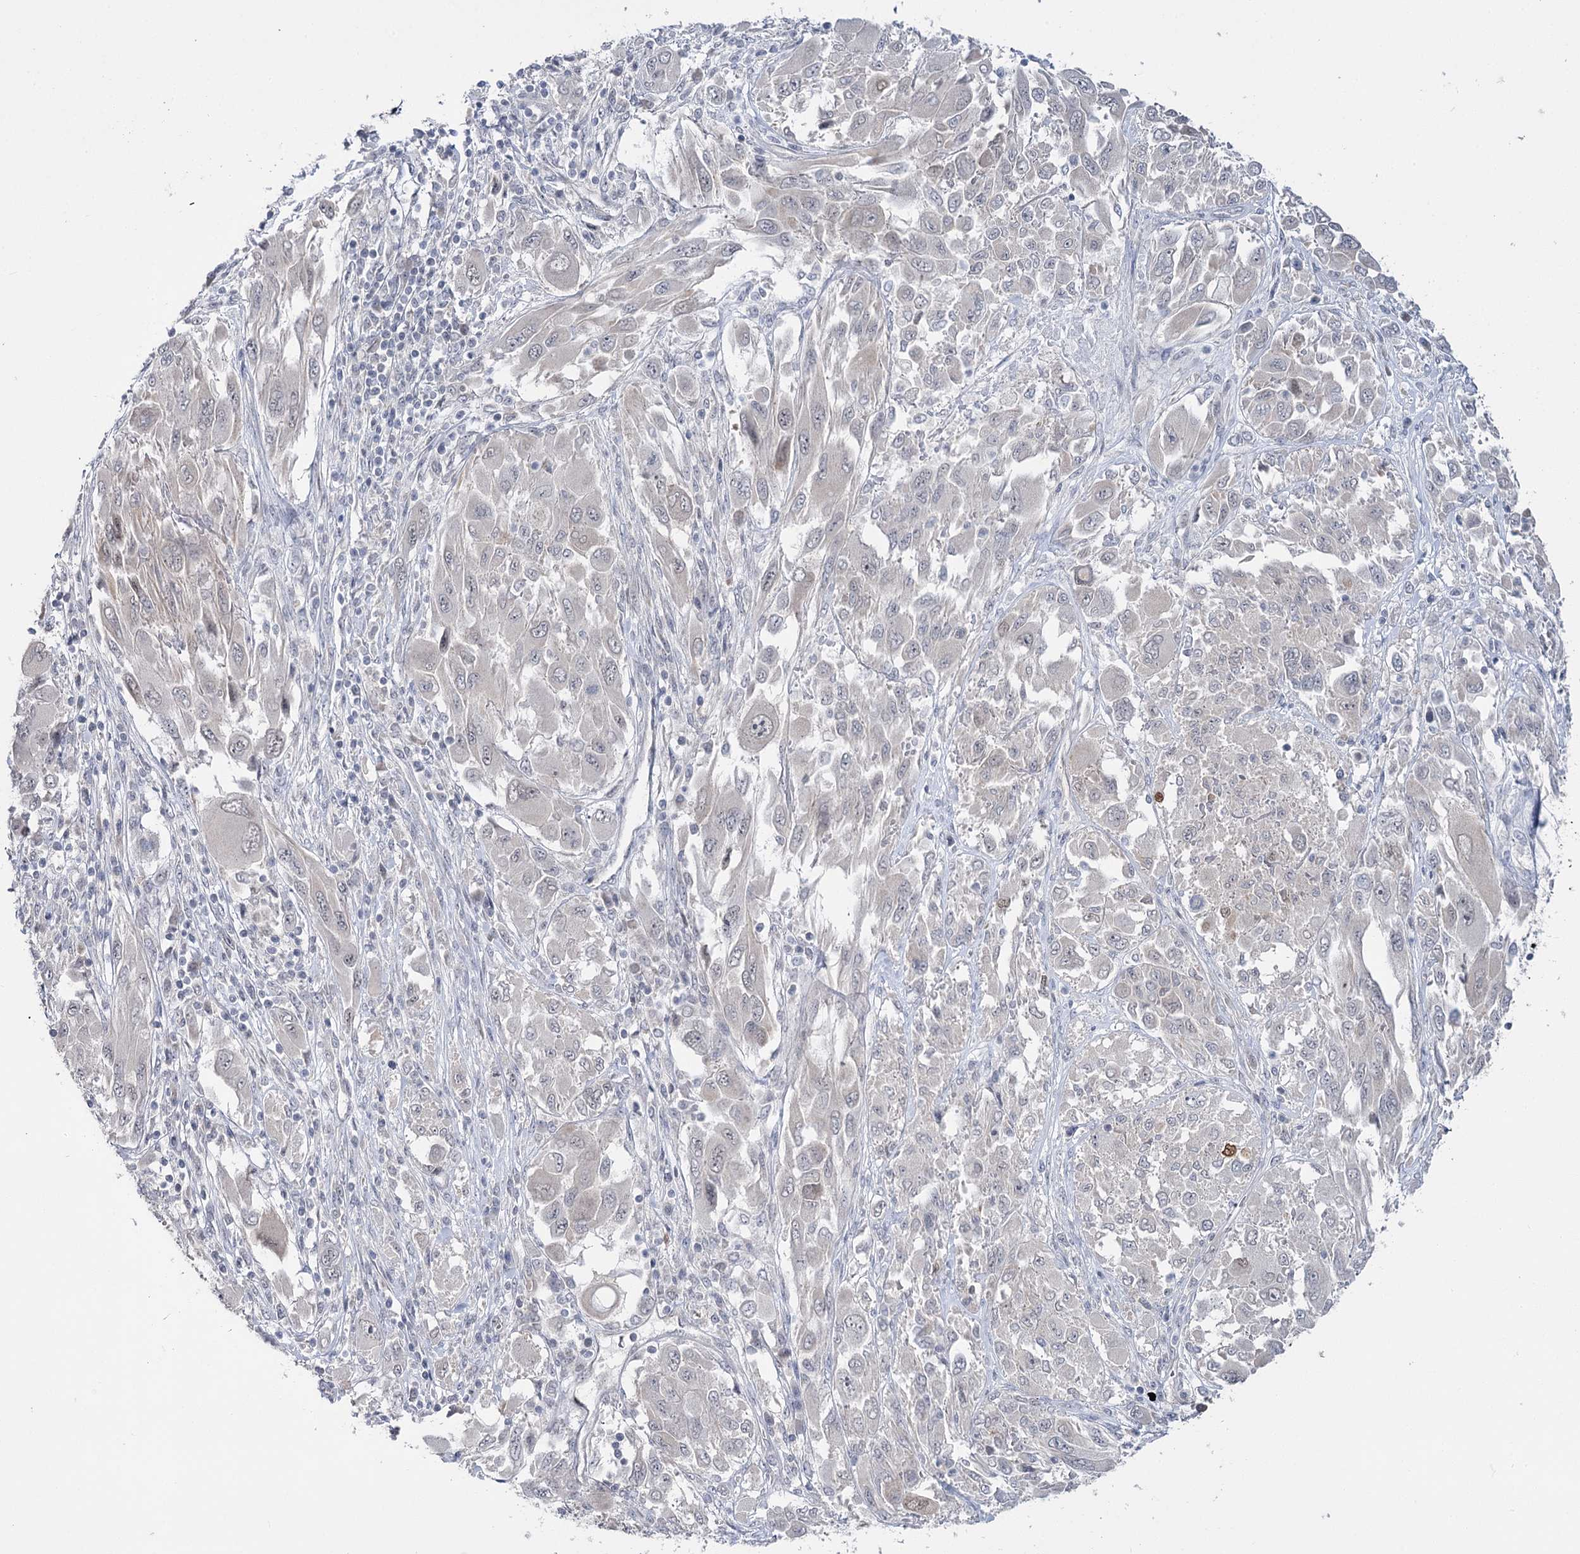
{"staining": {"intensity": "moderate", "quantity": "<25%", "location": "nuclear"}, "tissue": "melanoma", "cell_type": "Tumor cells", "image_type": "cancer", "snomed": [{"axis": "morphology", "description": "Malignant melanoma, NOS"}, {"axis": "topography", "description": "Skin"}], "caption": "Tumor cells display low levels of moderate nuclear expression in approximately <25% of cells in melanoma. (Brightfield microscopy of DAB IHC at high magnification).", "gene": "PHYHIPL", "patient": {"sex": "female", "age": 91}}